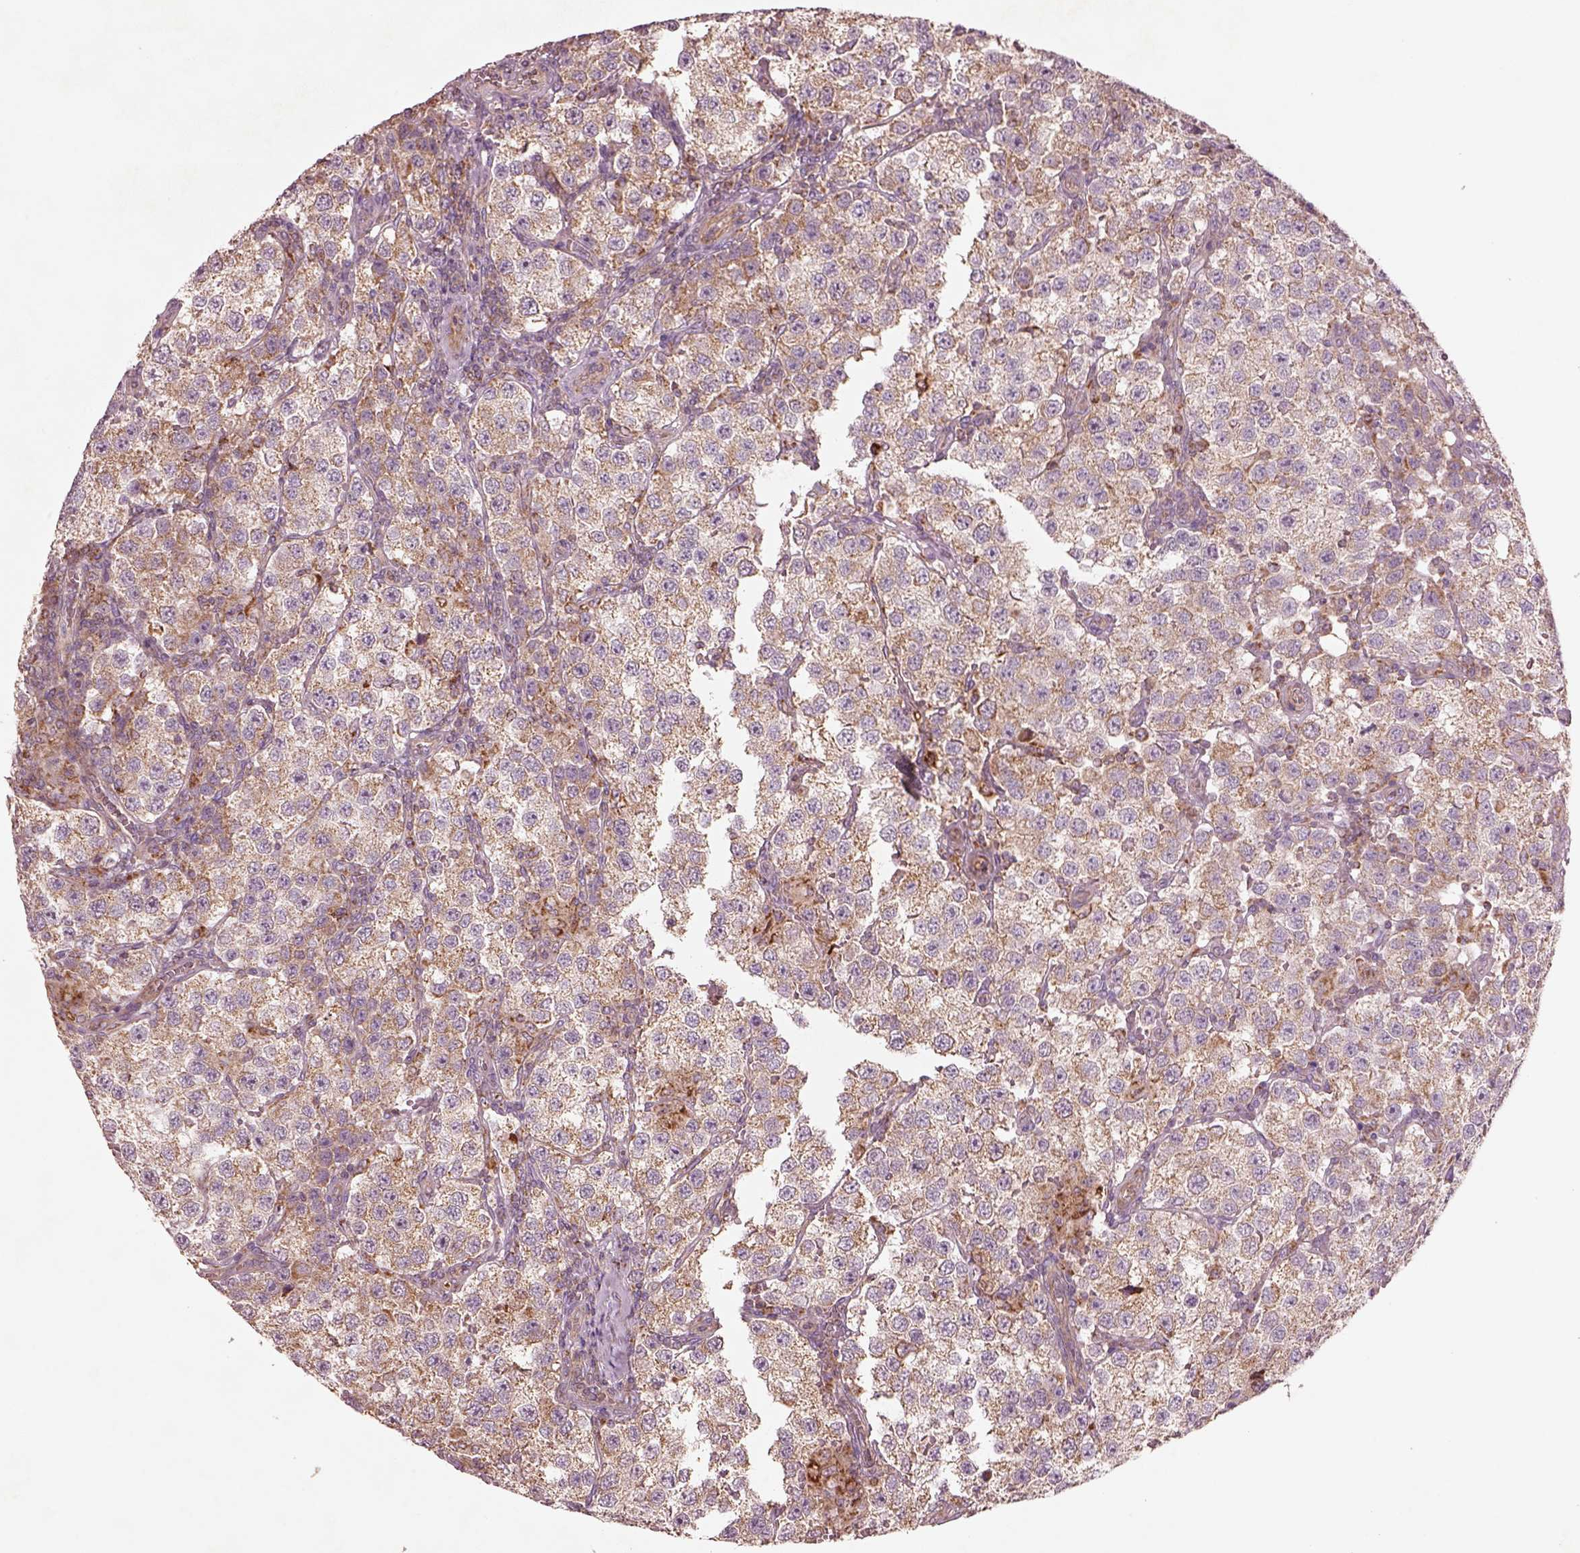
{"staining": {"intensity": "weak", "quantity": "25%-75%", "location": "cytoplasmic/membranous"}, "tissue": "testis cancer", "cell_type": "Tumor cells", "image_type": "cancer", "snomed": [{"axis": "morphology", "description": "Seminoma, NOS"}, {"axis": "topography", "description": "Testis"}], "caption": "There is low levels of weak cytoplasmic/membranous expression in tumor cells of seminoma (testis), as demonstrated by immunohistochemical staining (brown color).", "gene": "SLC25A5", "patient": {"sex": "male", "age": 37}}